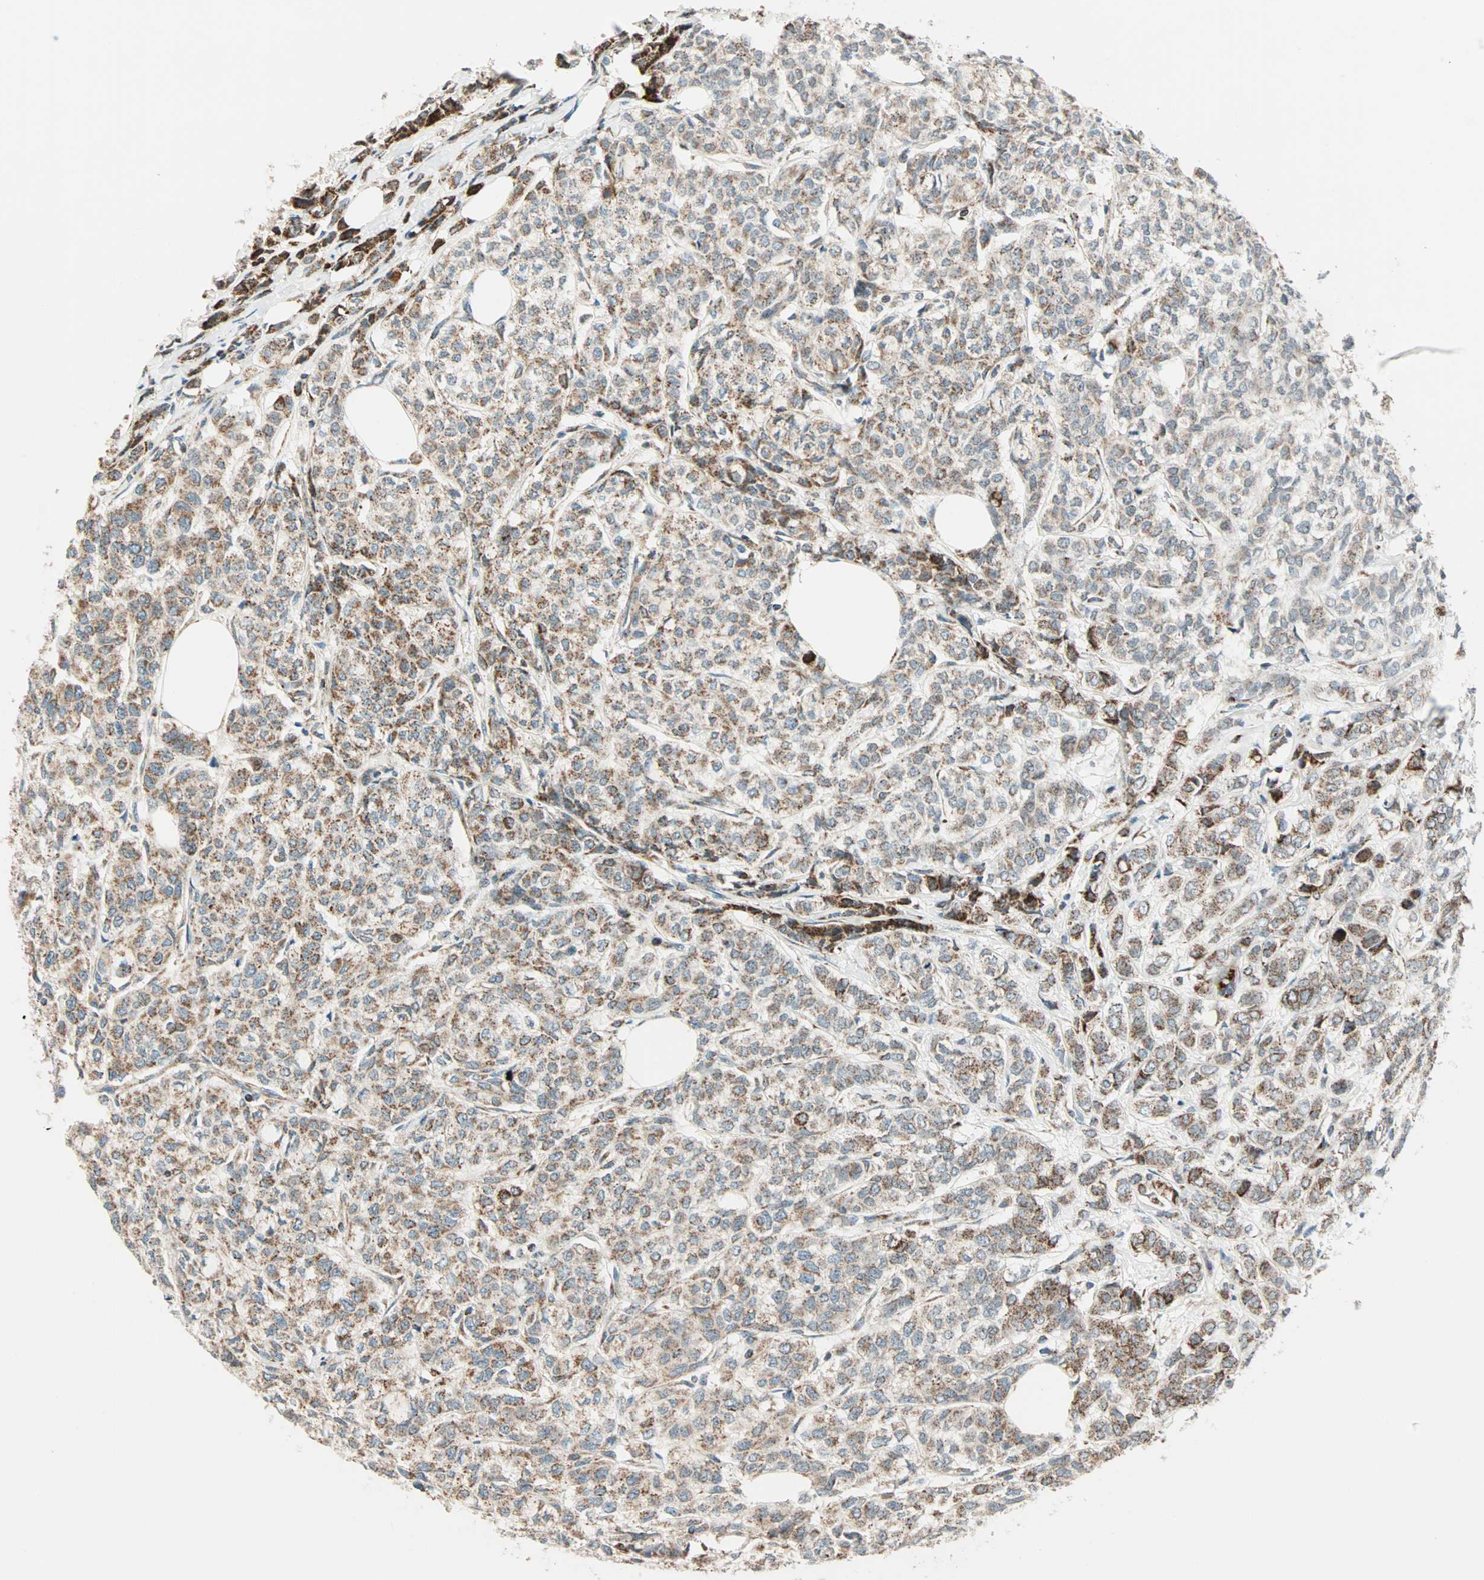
{"staining": {"intensity": "strong", "quantity": "<25%", "location": "cytoplasmic/membranous"}, "tissue": "breast cancer", "cell_type": "Tumor cells", "image_type": "cancer", "snomed": [{"axis": "morphology", "description": "Lobular carcinoma"}, {"axis": "topography", "description": "Breast"}], "caption": "Breast cancer (lobular carcinoma) tissue displays strong cytoplasmic/membranous staining in approximately <25% of tumor cells (Brightfield microscopy of DAB IHC at high magnification).", "gene": "SPRY4", "patient": {"sex": "female", "age": 60}}